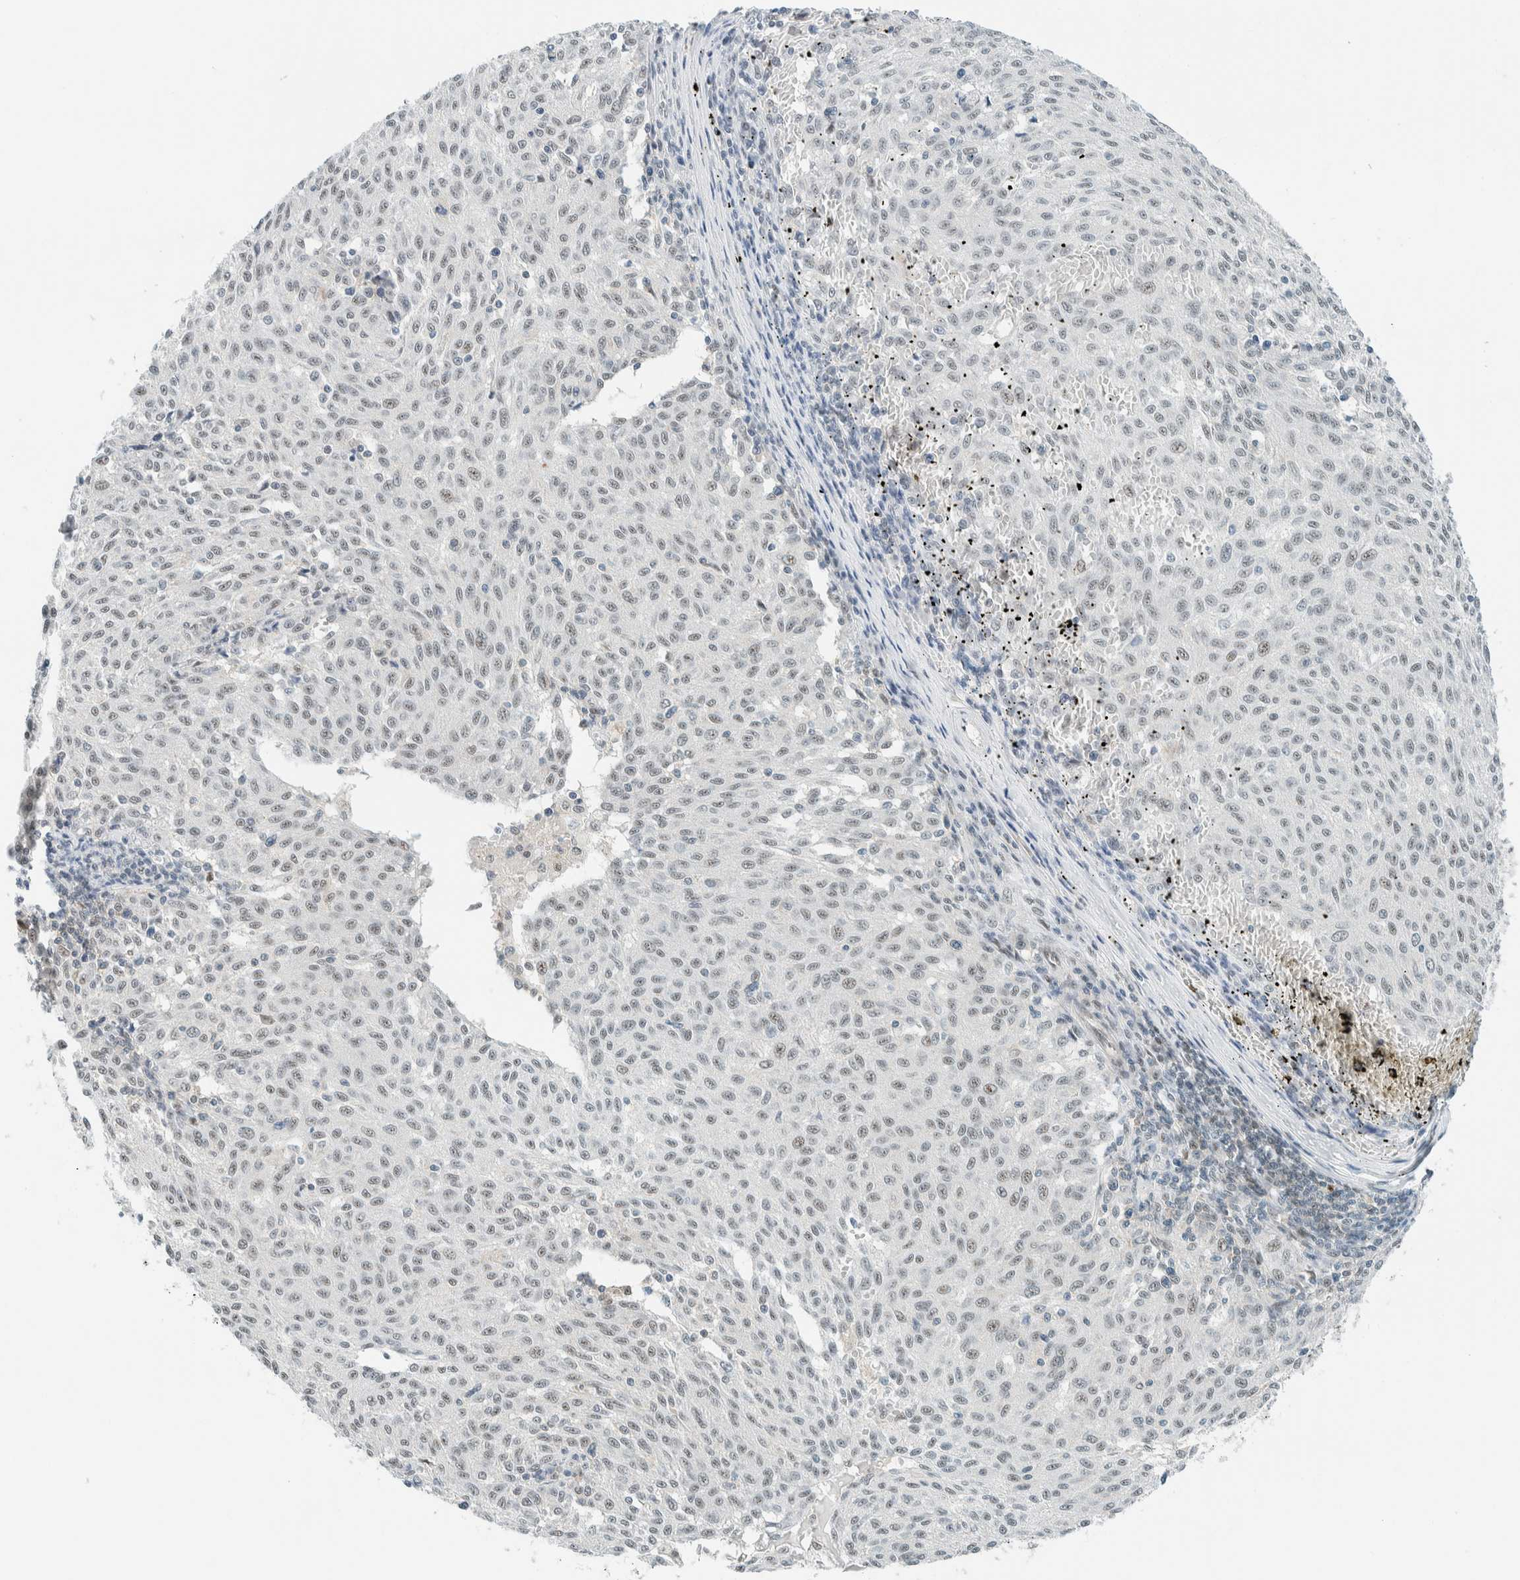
{"staining": {"intensity": "weak", "quantity": "<25%", "location": "nuclear"}, "tissue": "melanoma", "cell_type": "Tumor cells", "image_type": "cancer", "snomed": [{"axis": "morphology", "description": "Malignant melanoma, NOS"}, {"axis": "topography", "description": "Skin"}], "caption": "Immunohistochemistry histopathology image of neoplastic tissue: melanoma stained with DAB exhibits no significant protein staining in tumor cells.", "gene": "CYSRT1", "patient": {"sex": "female", "age": 72}}